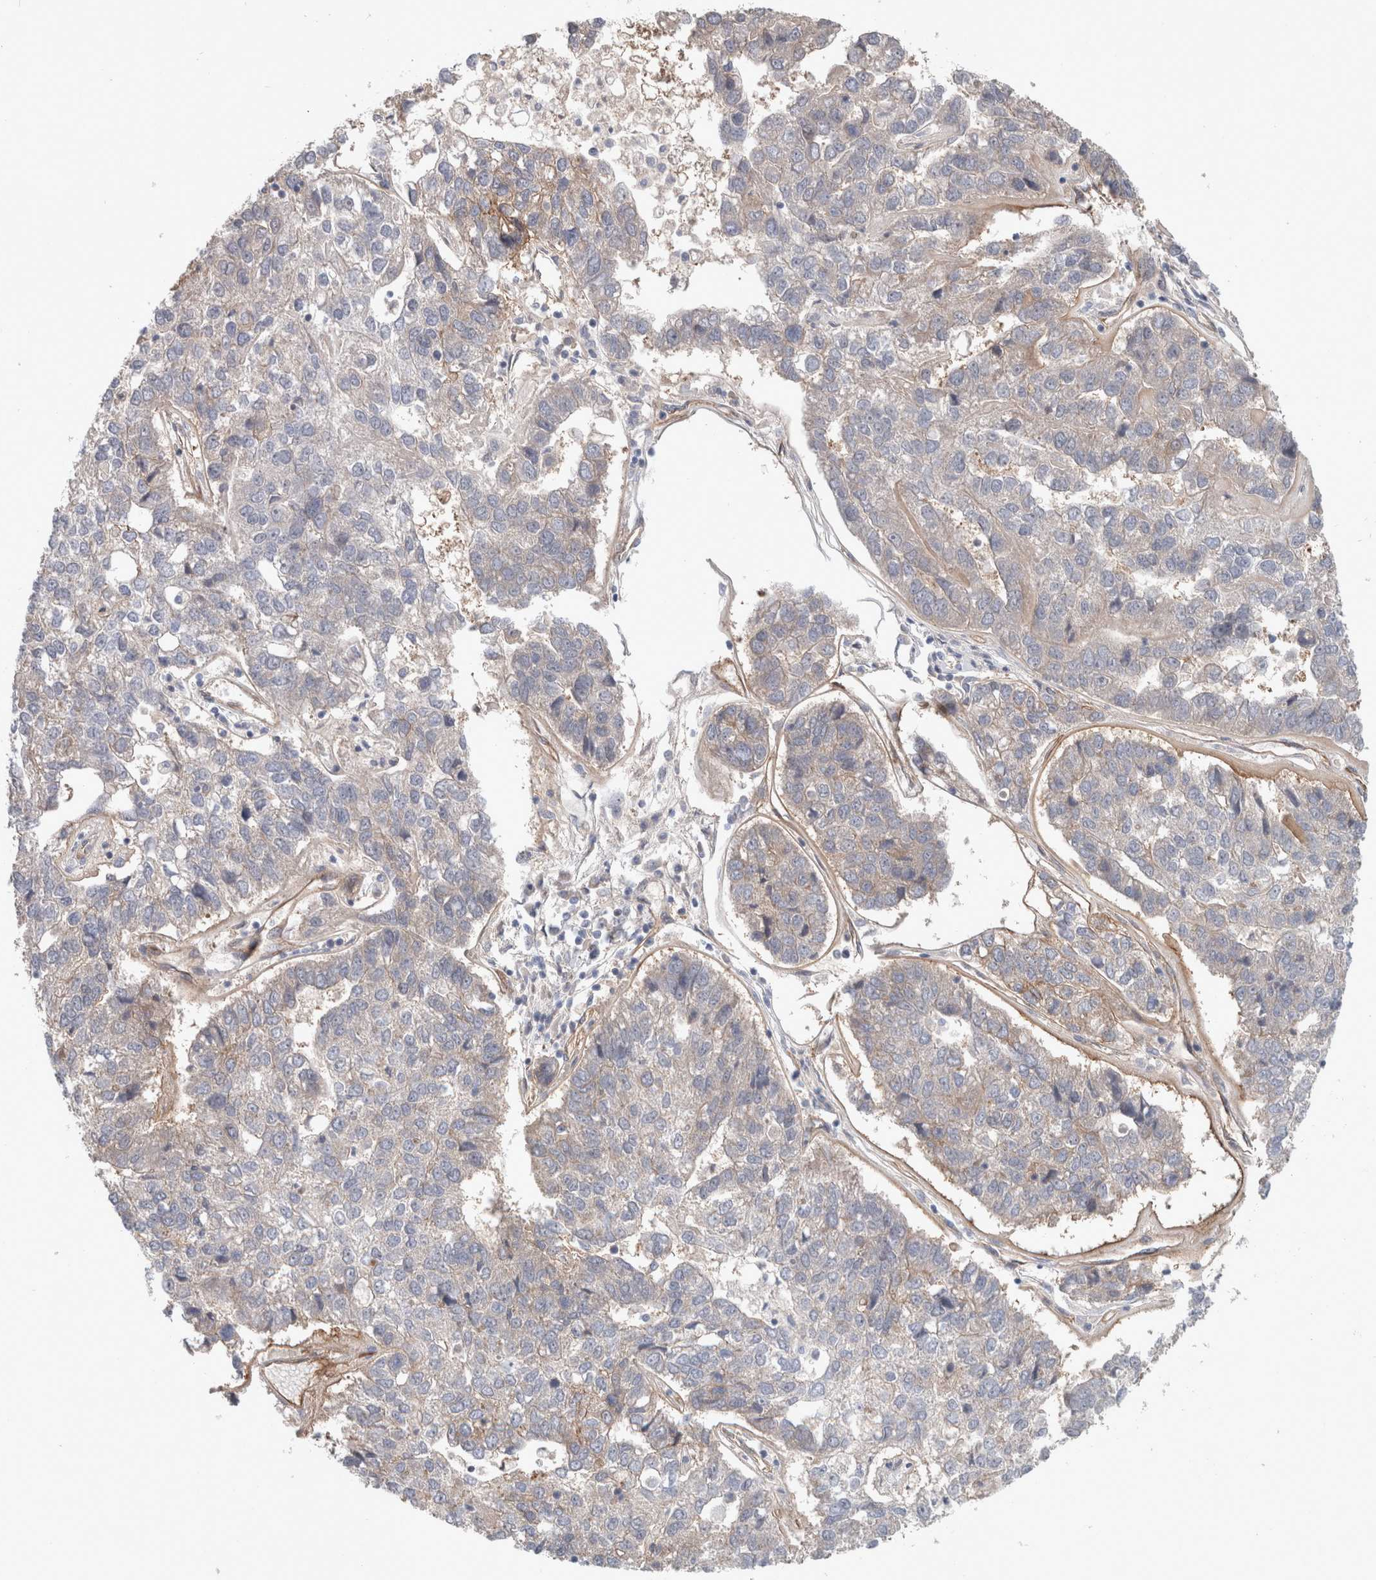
{"staining": {"intensity": "weak", "quantity": "<25%", "location": "cytoplasmic/membranous"}, "tissue": "pancreatic cancer", "cell_type": "Tumor cells", "image_type": "cancer", "snomed": [{"axis": "morphology", "description": "Adenocarcinoma, NOS"}, {"axis": "topography", "description": "Pancreas"}], "caption": "There is no significant positivity in tumor cells of adenocarcinoma (pancreatic).", "gene": "BCAM", "patient": {"sex": "female", "age": 61}}